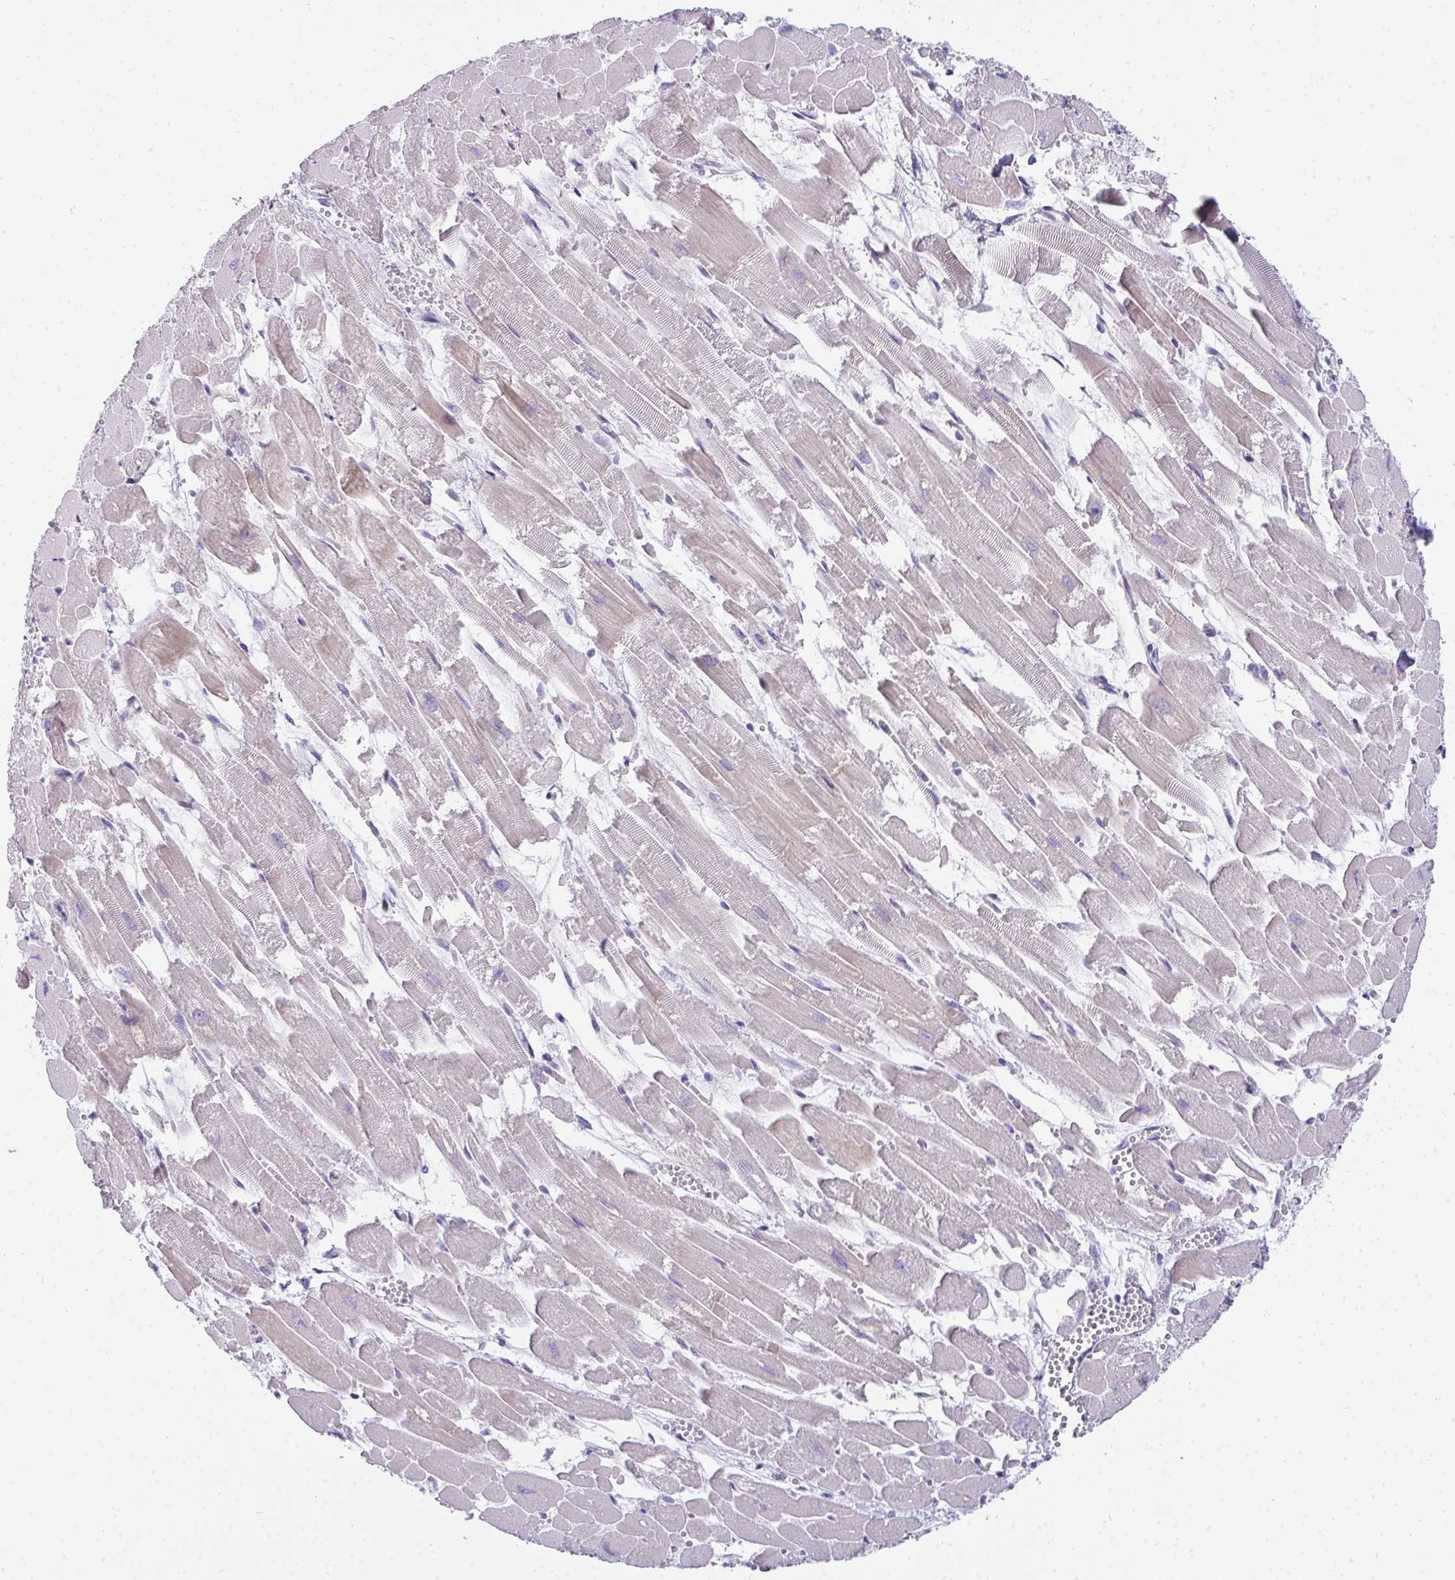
{"staining": {"intensity": "weak", "quantity": "25%-75%", "location": "cytoplasmic/membranous"}, "tissue": "heart muscle", "cell_type": "Cardiomyocytes", "image_type": "normal", "snomed": [{"axis": "morphology", "description": "Normal tissue, NOS"}, {"axis": "topography", "description": "Heart"}], "caption": "IHC (DAB) staining of normal human heart muscle demonstrates weak cytoplasmic/membranous protein staining in about 25%-75% of cardiomyocytes.", "gene": "AK5", "patient": {"sex": "female", "age": 52}}